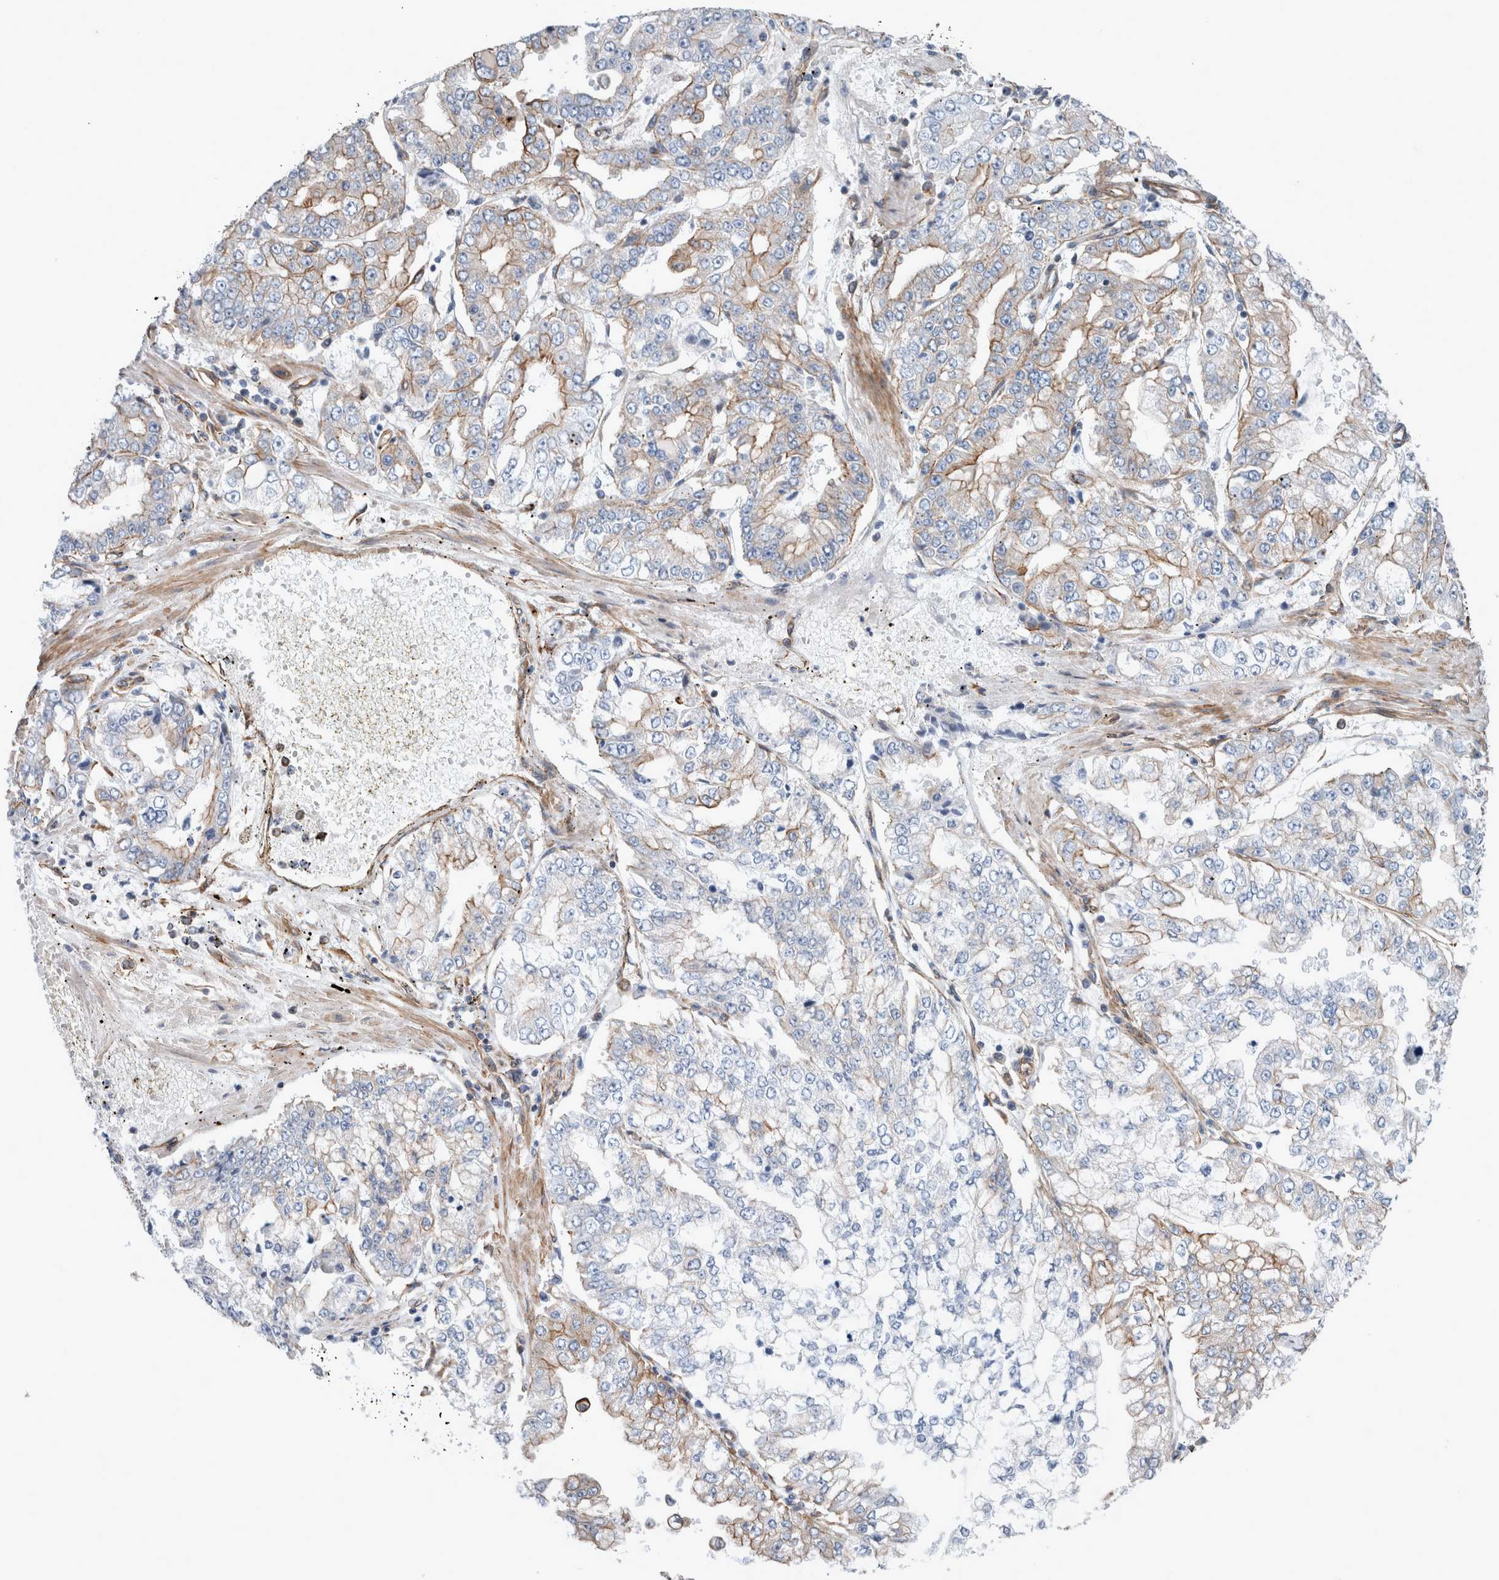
{"staining": {"intensity": "moderate", "quantity": "<25%", "location": "cytoplasmic/membranous"}, "tissue": "stomach cancer", "cell_type": "Tumor cells", "image_type": "cancer", "snomed": [{"axis": "morphology", "description": "Adenocarcinoma, NOS"}, {"axis": "topography", "description": "Stomach"}], "caption": "This histopathology image reveals adenocarcinoma (stomach) stained with immunohistochemistry to label a protein in brown. The cytoplasmic/membranous of tumor cells show moderate positivity for the protein. Nuclei are counter-stained blue.", "gene": "PLEC", "patient": {"sex": "male", "age": 76}}